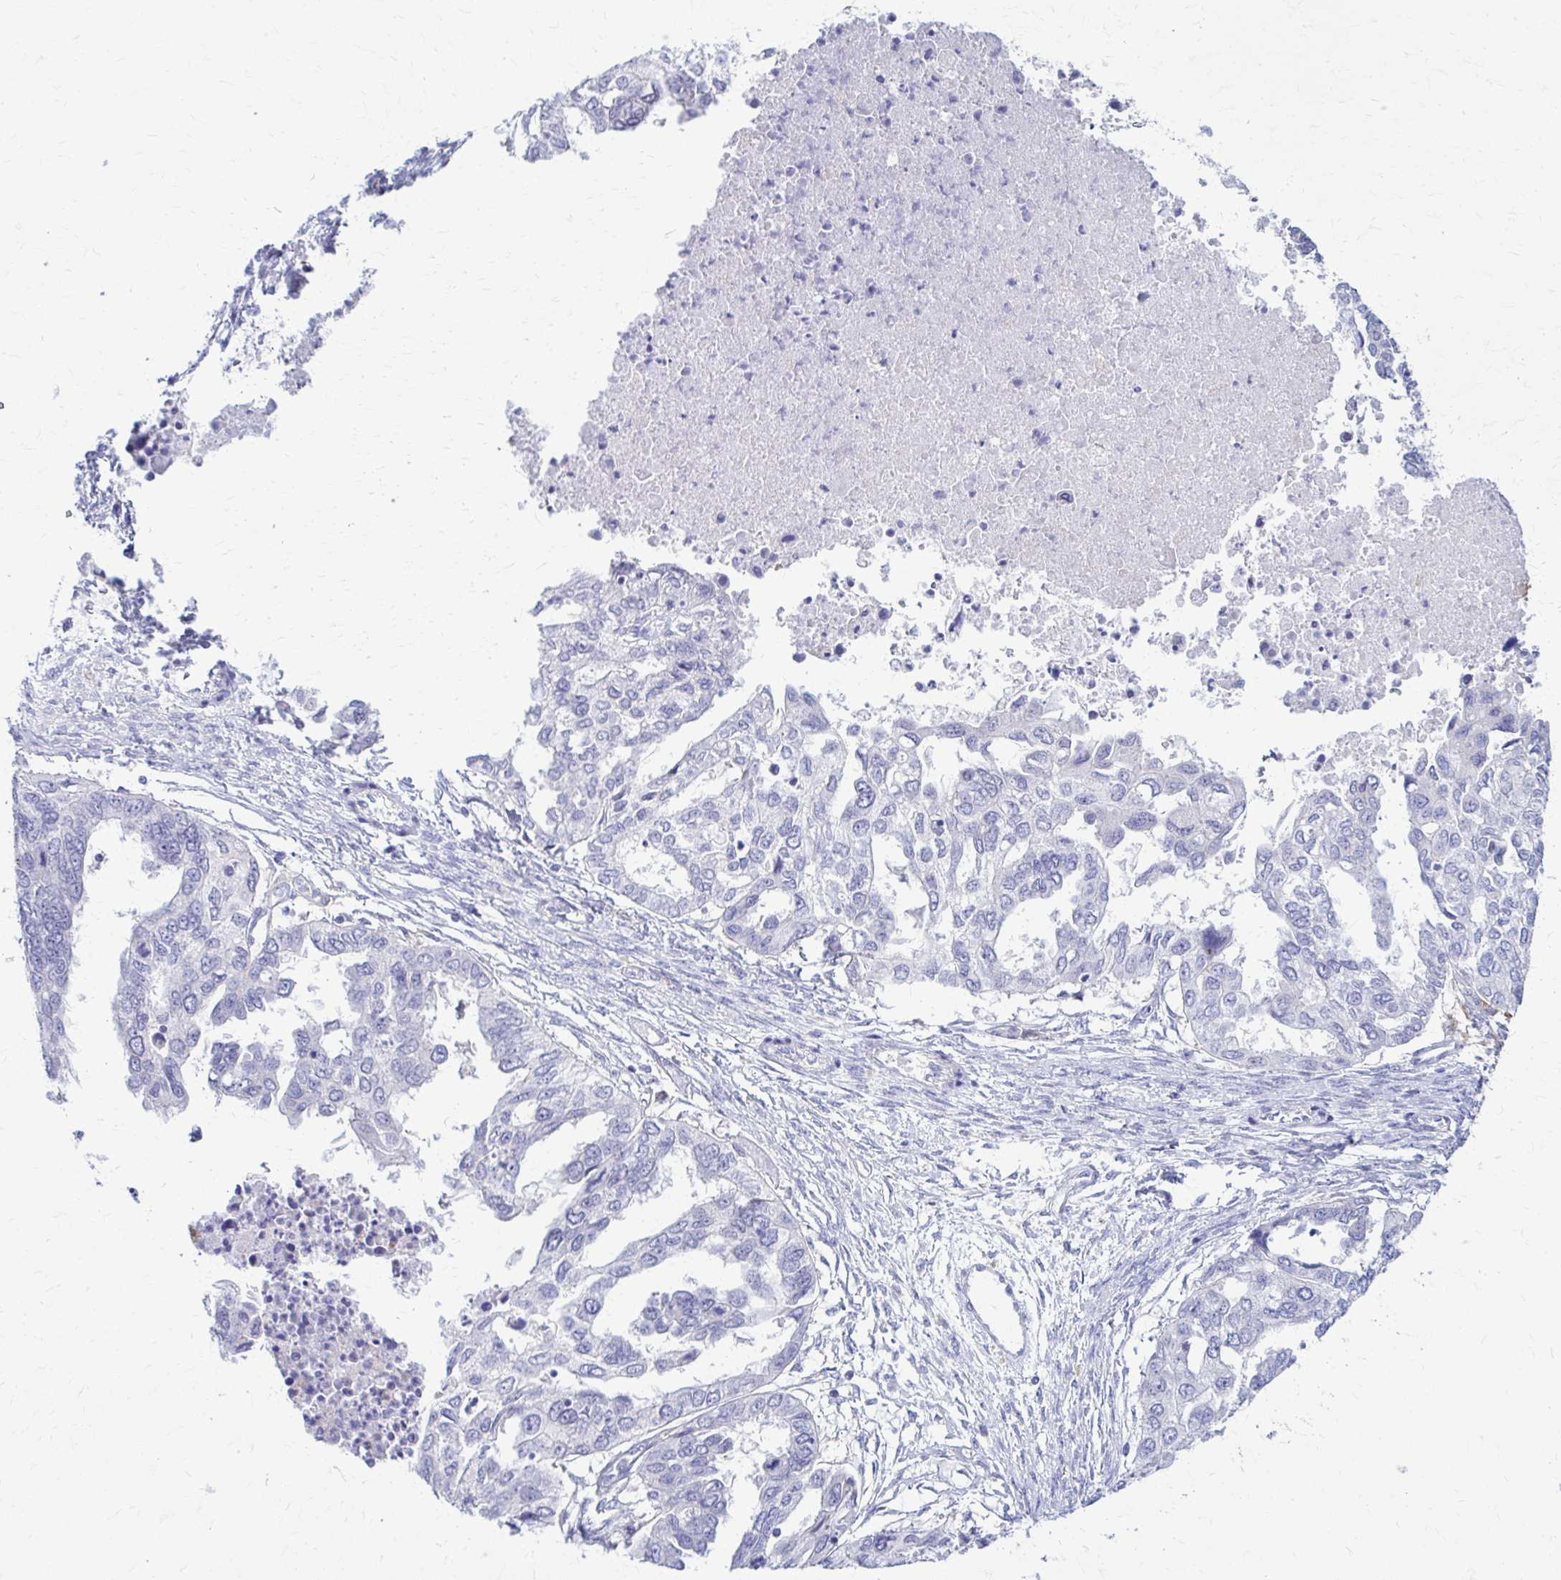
{"staining": {"intensity": "negative", "quantity": "none", "location": "none"}, "tissue": "ovarian cancer", "cell_type": "Tumor cells", "image_type": "cancer", "snomed": [{"axis": "morphology", "description": "Cystadenocarcinoma, serous, NOS"}, {"axis": "topography", "description": "Ovary"}], "caption": "Immunohistochemical staining of human ovarian cancer reveals no significant positivity in tumor cells.", "gene": "RHOBTB2", "patient": {"sex": "female", "age": 53}}